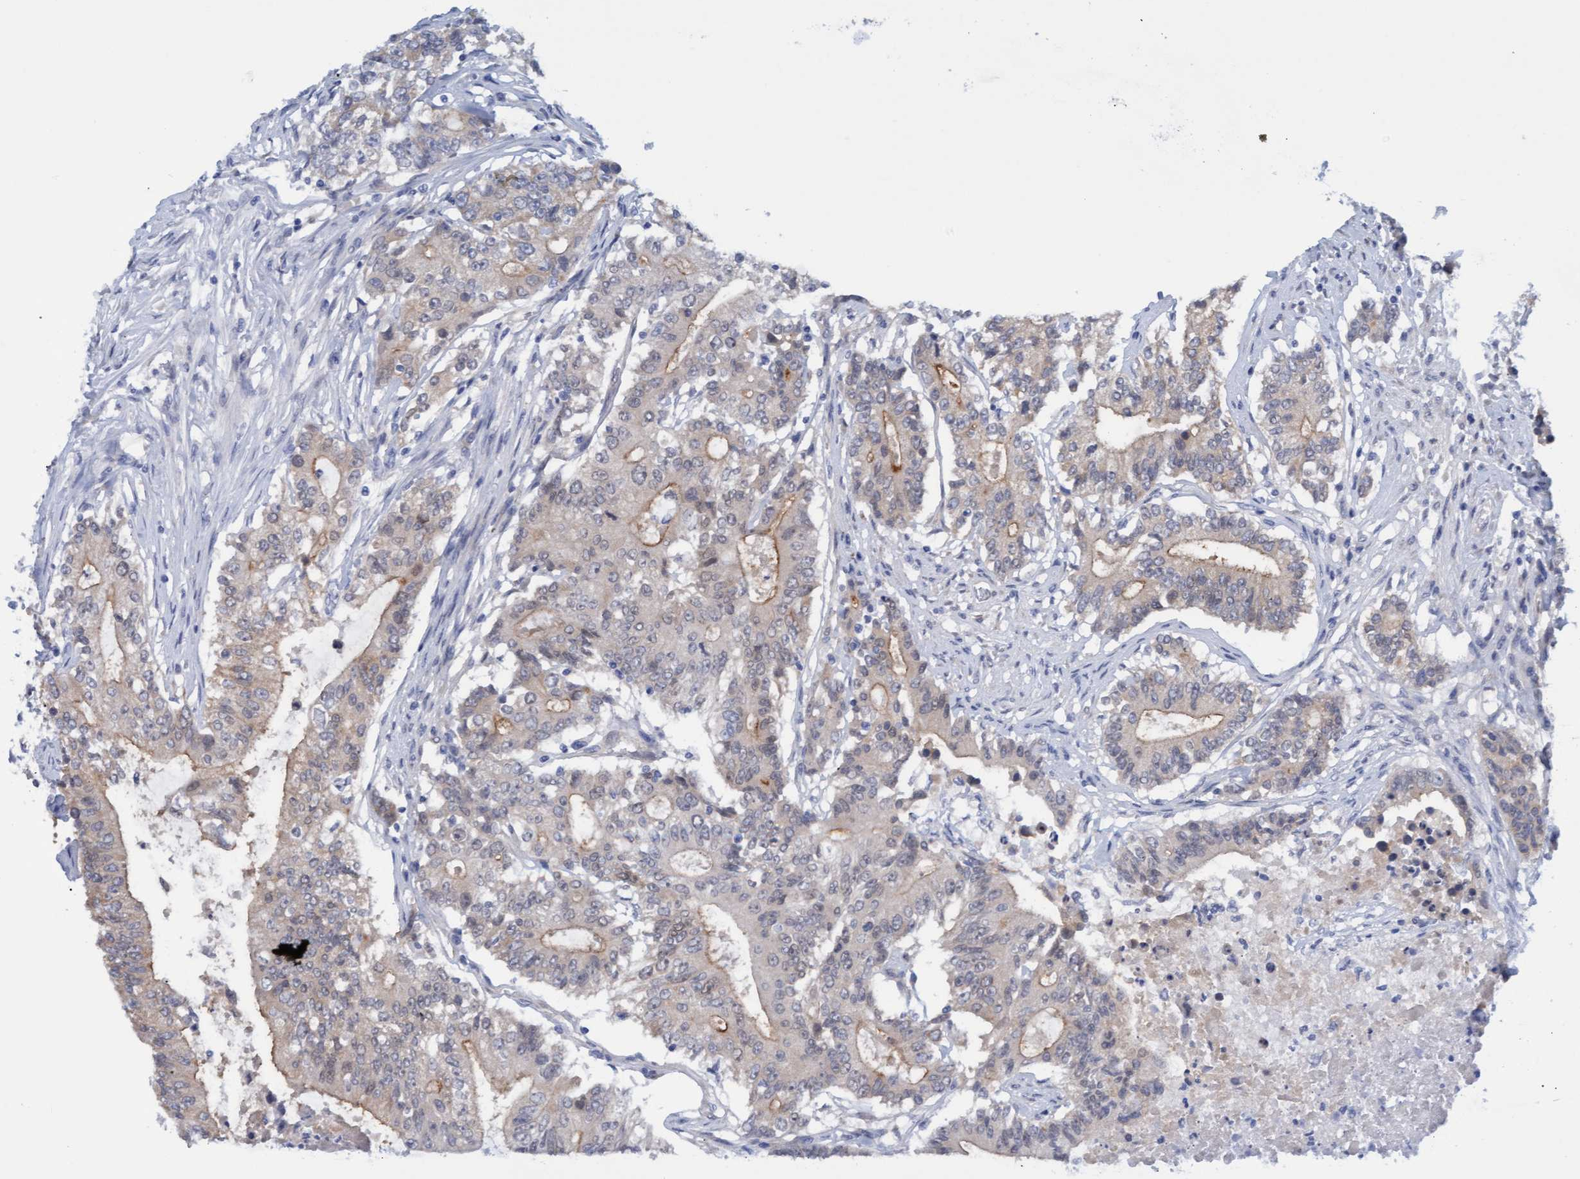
{"staining": {"intensity": "weak", "quantity": "<25%", "location": "cytoplasmic/membranous"}, "tissue": "colorectal cancer", "cell_type": "Tumor cells", "image_type": "cancer", "snomed": [{"axis": "morphology", "description": "Adenocarcinoma, NOS"}, {"axis": "topography", "description": "Colon"}], "caption": "High power microscopy photomicrograph of an IHC histopathology image of adenocarcinoma (colorectal), revealing no significant expression in tumor cells.", "gene": "STXBP1", "patient": {"sex": "female", "age": 77}}